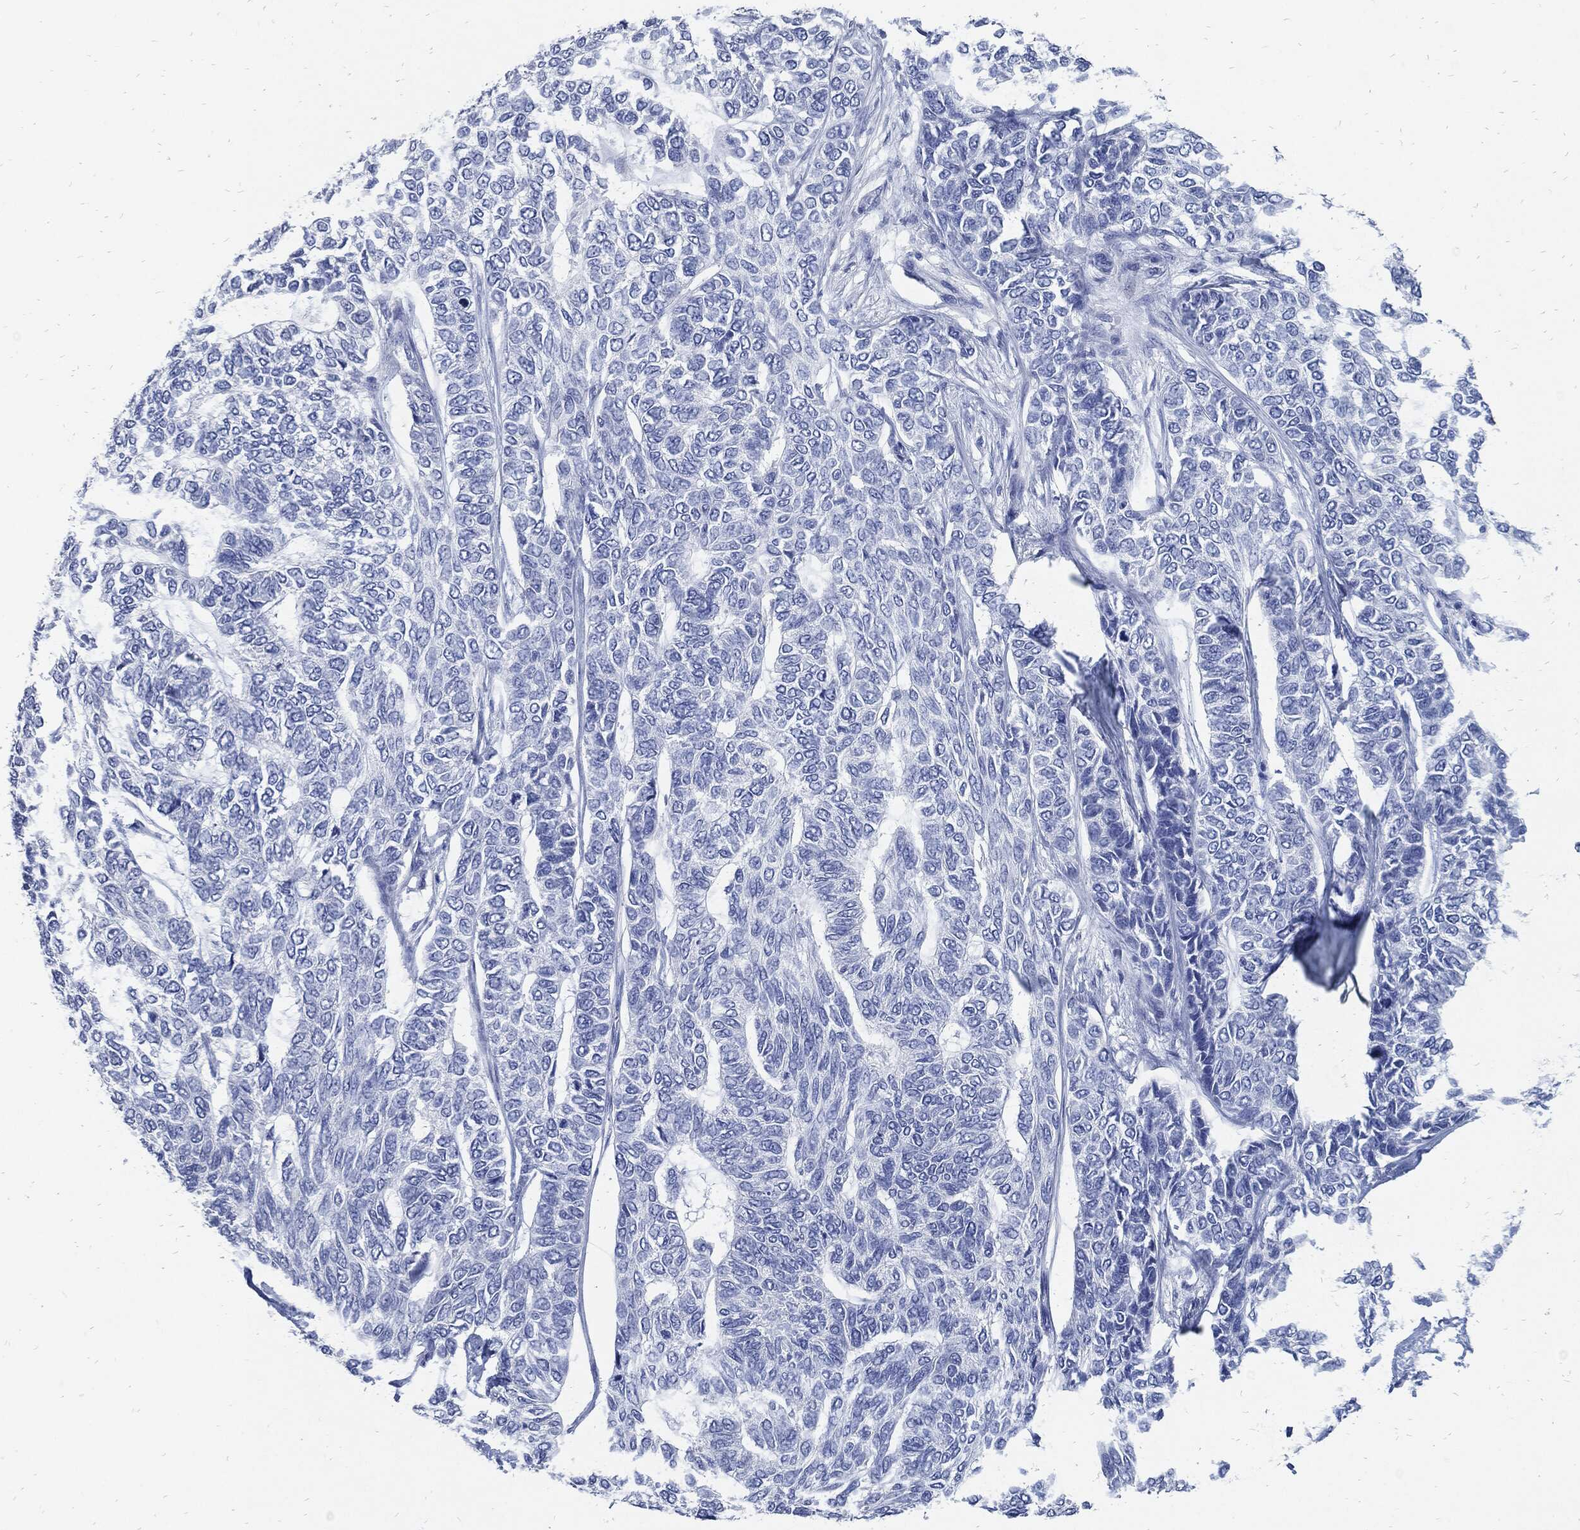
{"staining": {"intensity": "negative", "quantity": "none", "location": "none"}, "tissue": "skin cancer", "cell_type": "Tumor cells", "image_type": "cancer", "snomed": [{"axis": "morphology", "description": "Basal cell carcinoma"}, {"axis": "topography", "description": "Skin"}], "caption": "Skin basal cell carcinoma was stained to show a protein in brown. There is no significant staining in tumor cells.", "gene": "FABP4", "patient": {"sex": "female", "age": 65}}